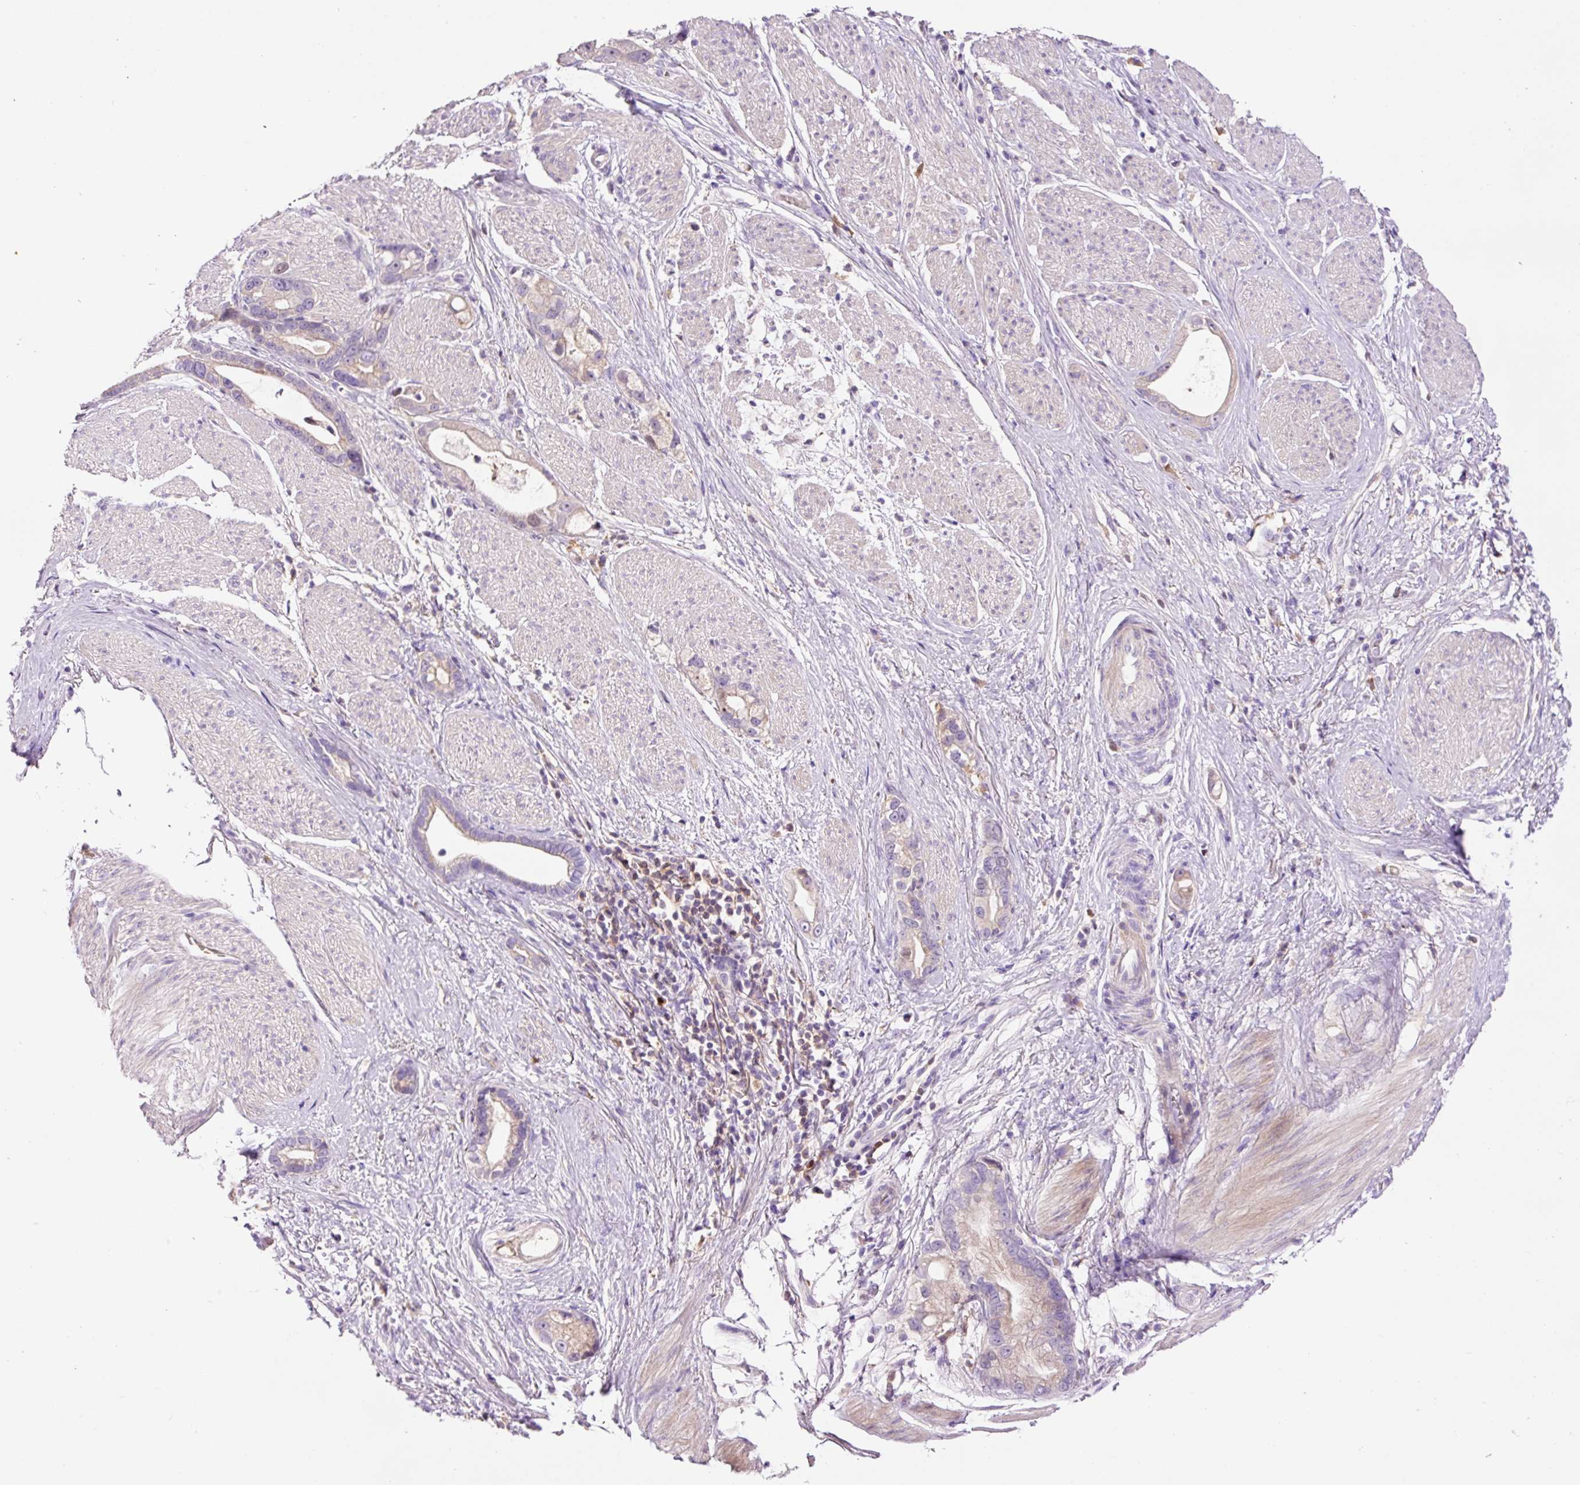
{"staining": {"intensity": "negative", "quantity": "none", "location": "none"}, "tissue": "stomach cancer", "cell_type": "Tumor cells", "image_type": "cancer", "snomed": [{"axis": "morphology", "description": "Adenocarcinoma, NOS"}, {"axis": "topography", "description": "Stomach"}], "caption": "The immunohistochemistry image has no significant expression in tumor cells of adenocarcinoma (stomach) tissue.", "gene": "DPPA4", "patient": {"sex": "male", "age": 55}}